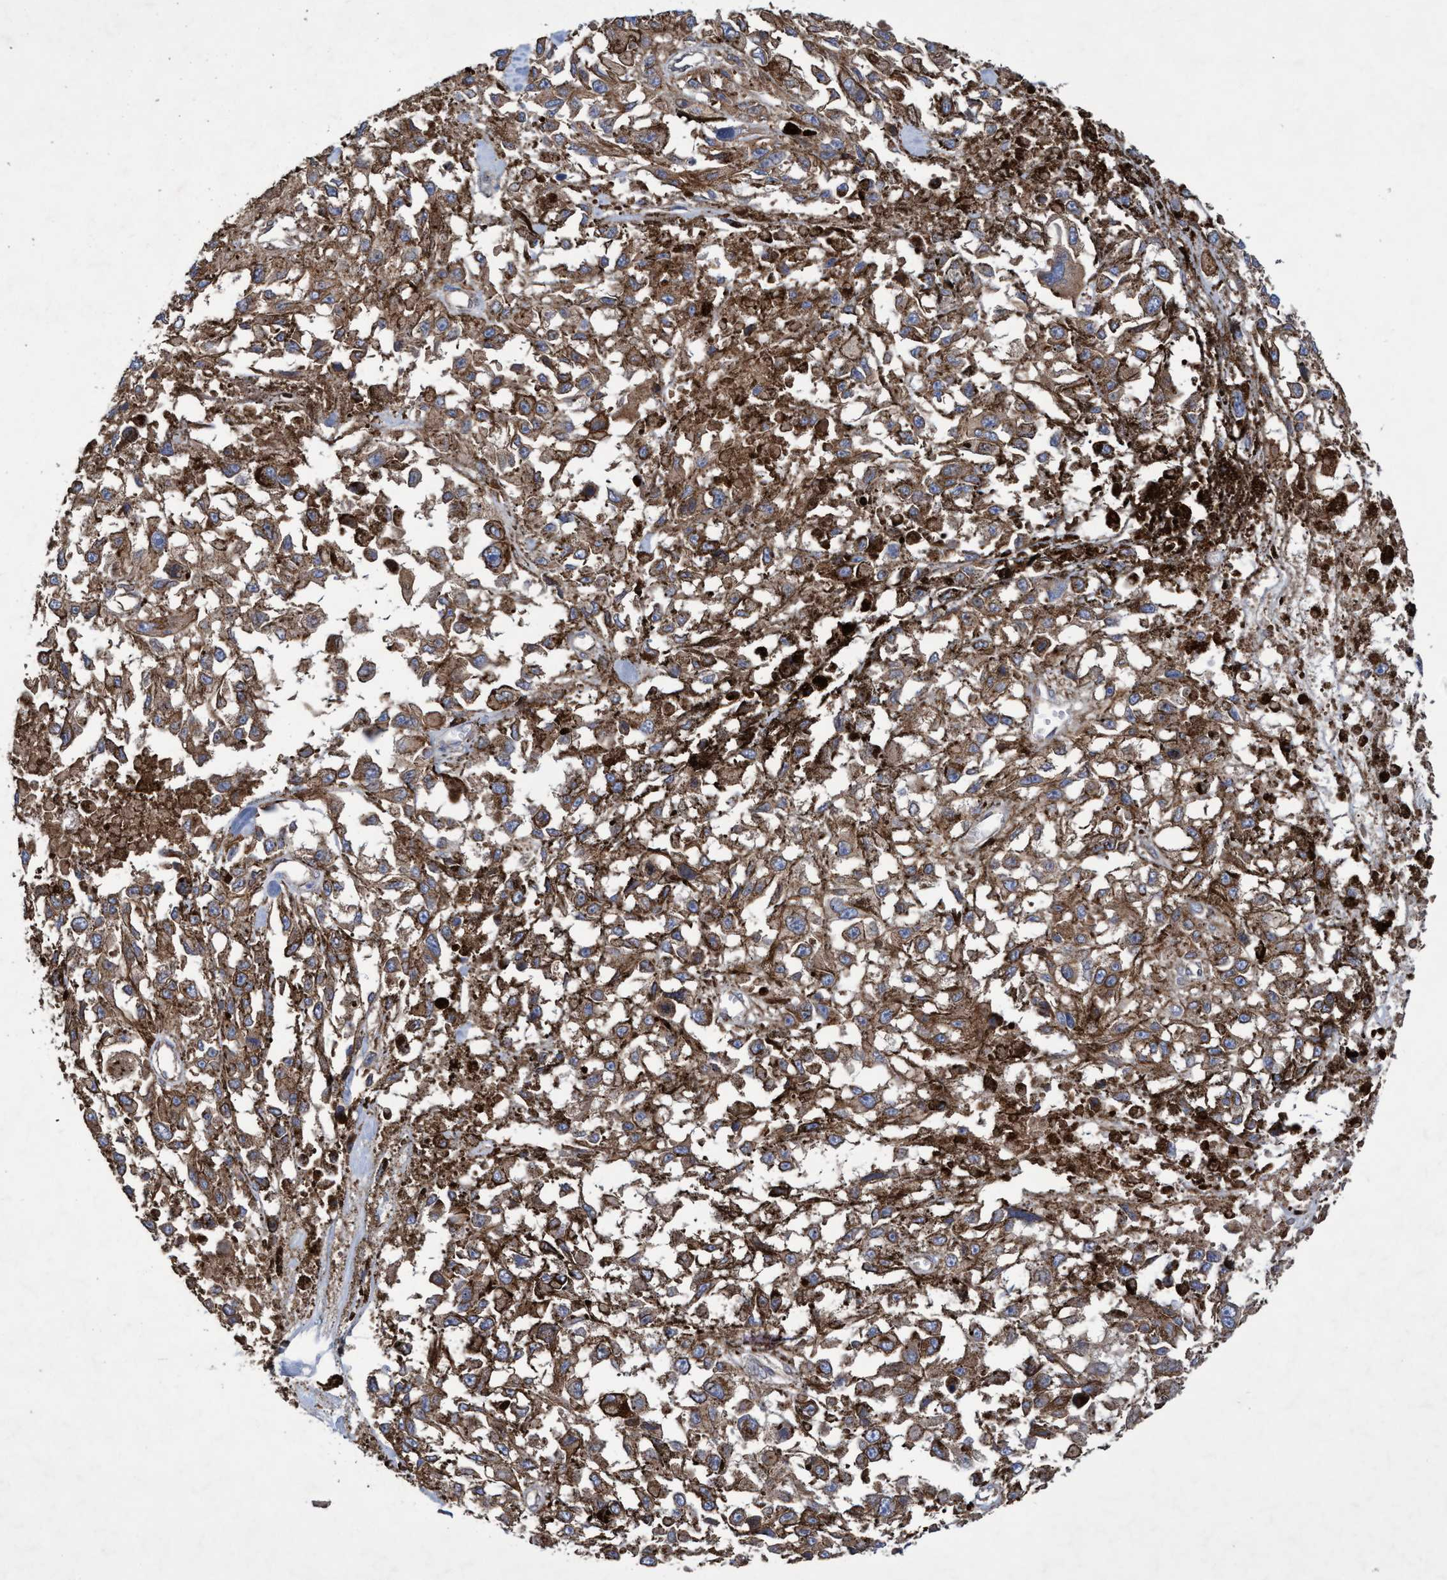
{"staining": {"intensity": "moderate", "quantity": ">75%", "location": "cytoplasmic/membranous"}, "tissue": "melanoma", "cell_type": "Tumor cells", "image_type": "cancer", "snomed": [{"axis": "morphology", "description": "Malignant melanoma, Metastatic site"}, {"axis": "topography", "description": "Lymph node"}], "caption": "About >75% of tumor cells in human melanoma reveal moderate cytoplasmic/membranous protein positivity as visualized by brown immunohistochemical staining.", "gene": "BICD2", "patient": {"sex": "male", "age": 59}}